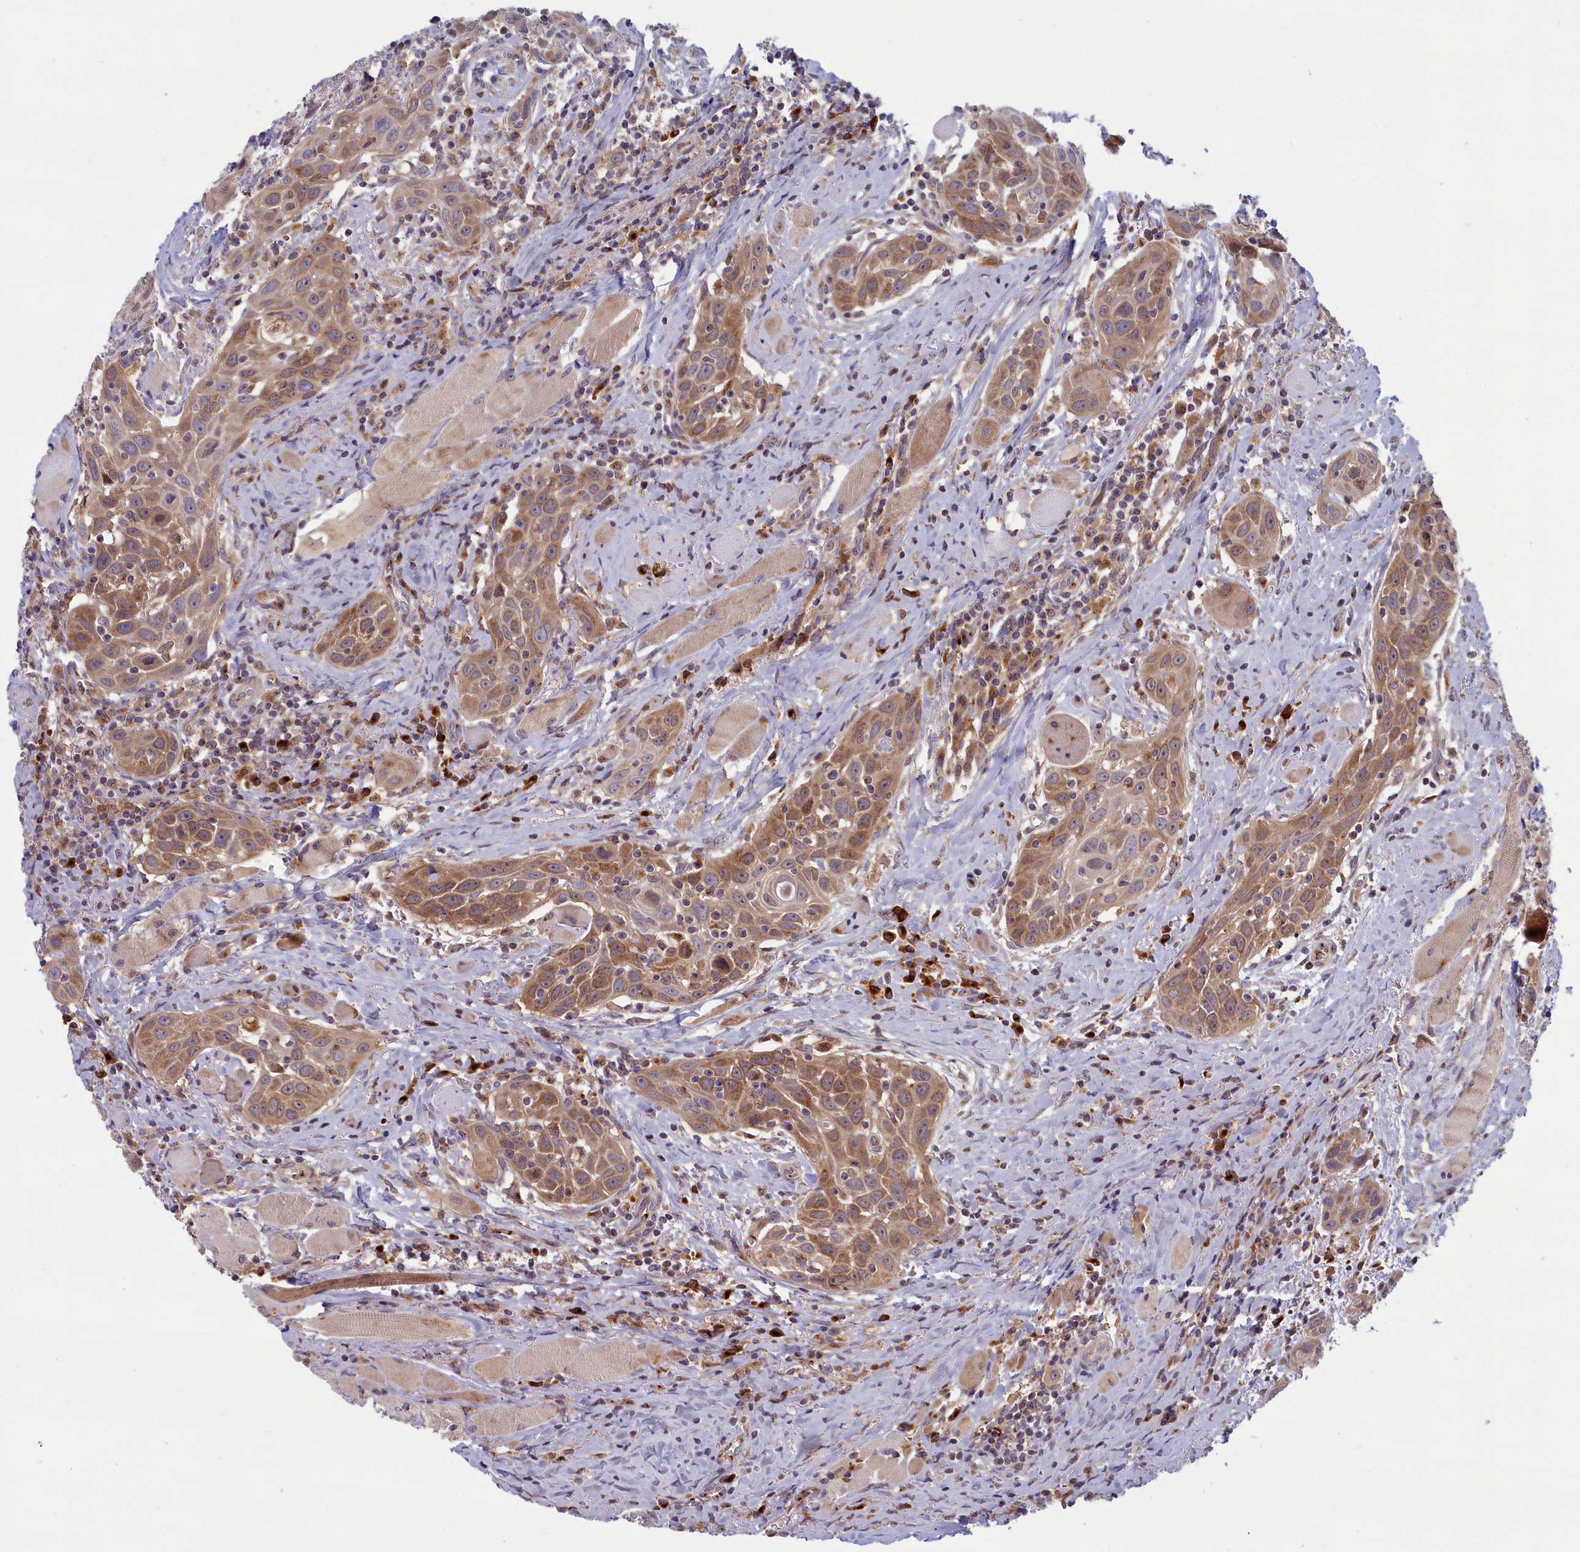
{"staining": {"intensity": "moderate", "quantity": ">75%", "location": "cytoplasmic/membranous"}, "tissue": "head and neck cancer", "cell_type": "Tumor cells", "image_type": "cancer", "snomed": [{"axis": "morphology", "description": "Squamous cell carcinoma, NOS"}, {"axis": "topography", "description": "Oral tissue"}, {"axis": "topography", "description": "Head-Neck"}], "caption": "Immunohistochemistry (DAB (3,3'-diaminobenzidine)) staining of squamous cell carcinoma (head and neck) displays moderate cytoplasmic/membranous protein staining in approximately >75% of tumor cells.", "gene": "BLVRB", "patient": {"sex": "female", "age": 50}}